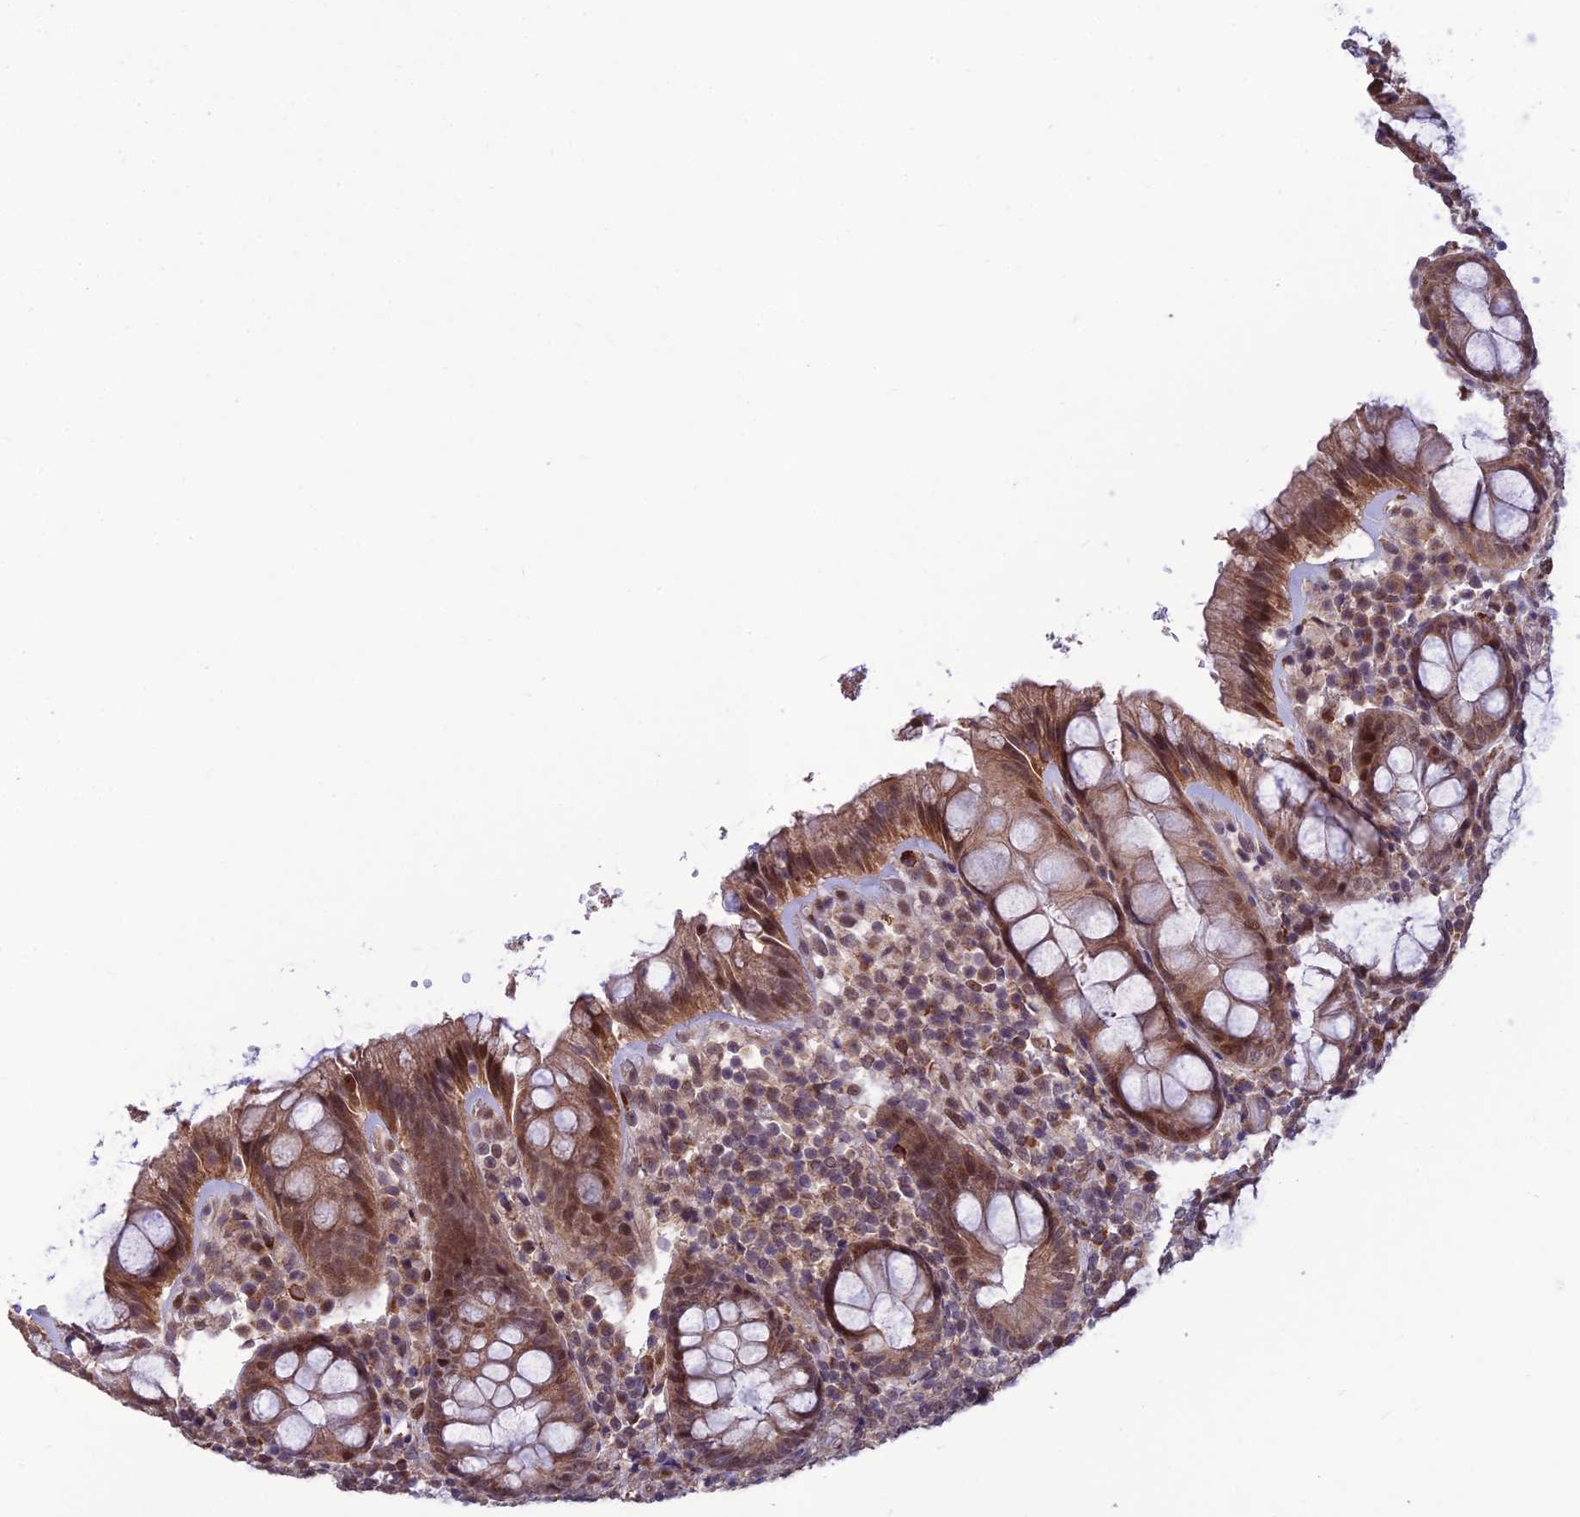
{"staining": {"intensity": "moderate", "quantity": ">75%", "location": "cytoplasmic/membranous,nuclear"}, "tissue": "rectum", "cell_type": "Glandular cells", "image_type": "normal", "snomed": [{"axis": "morphology", "description": "Normal tissue, NOS"}, {"axis": "topography", "description": "Rectum"}], "caption": "Protein staining displays moderate cytoplasmic/membranous,nuclear expression in approximately >75% of glandular cells in unremarkable rectum.", "gene": "FBRS", "patient": {"sex": "male", "age": 83}}